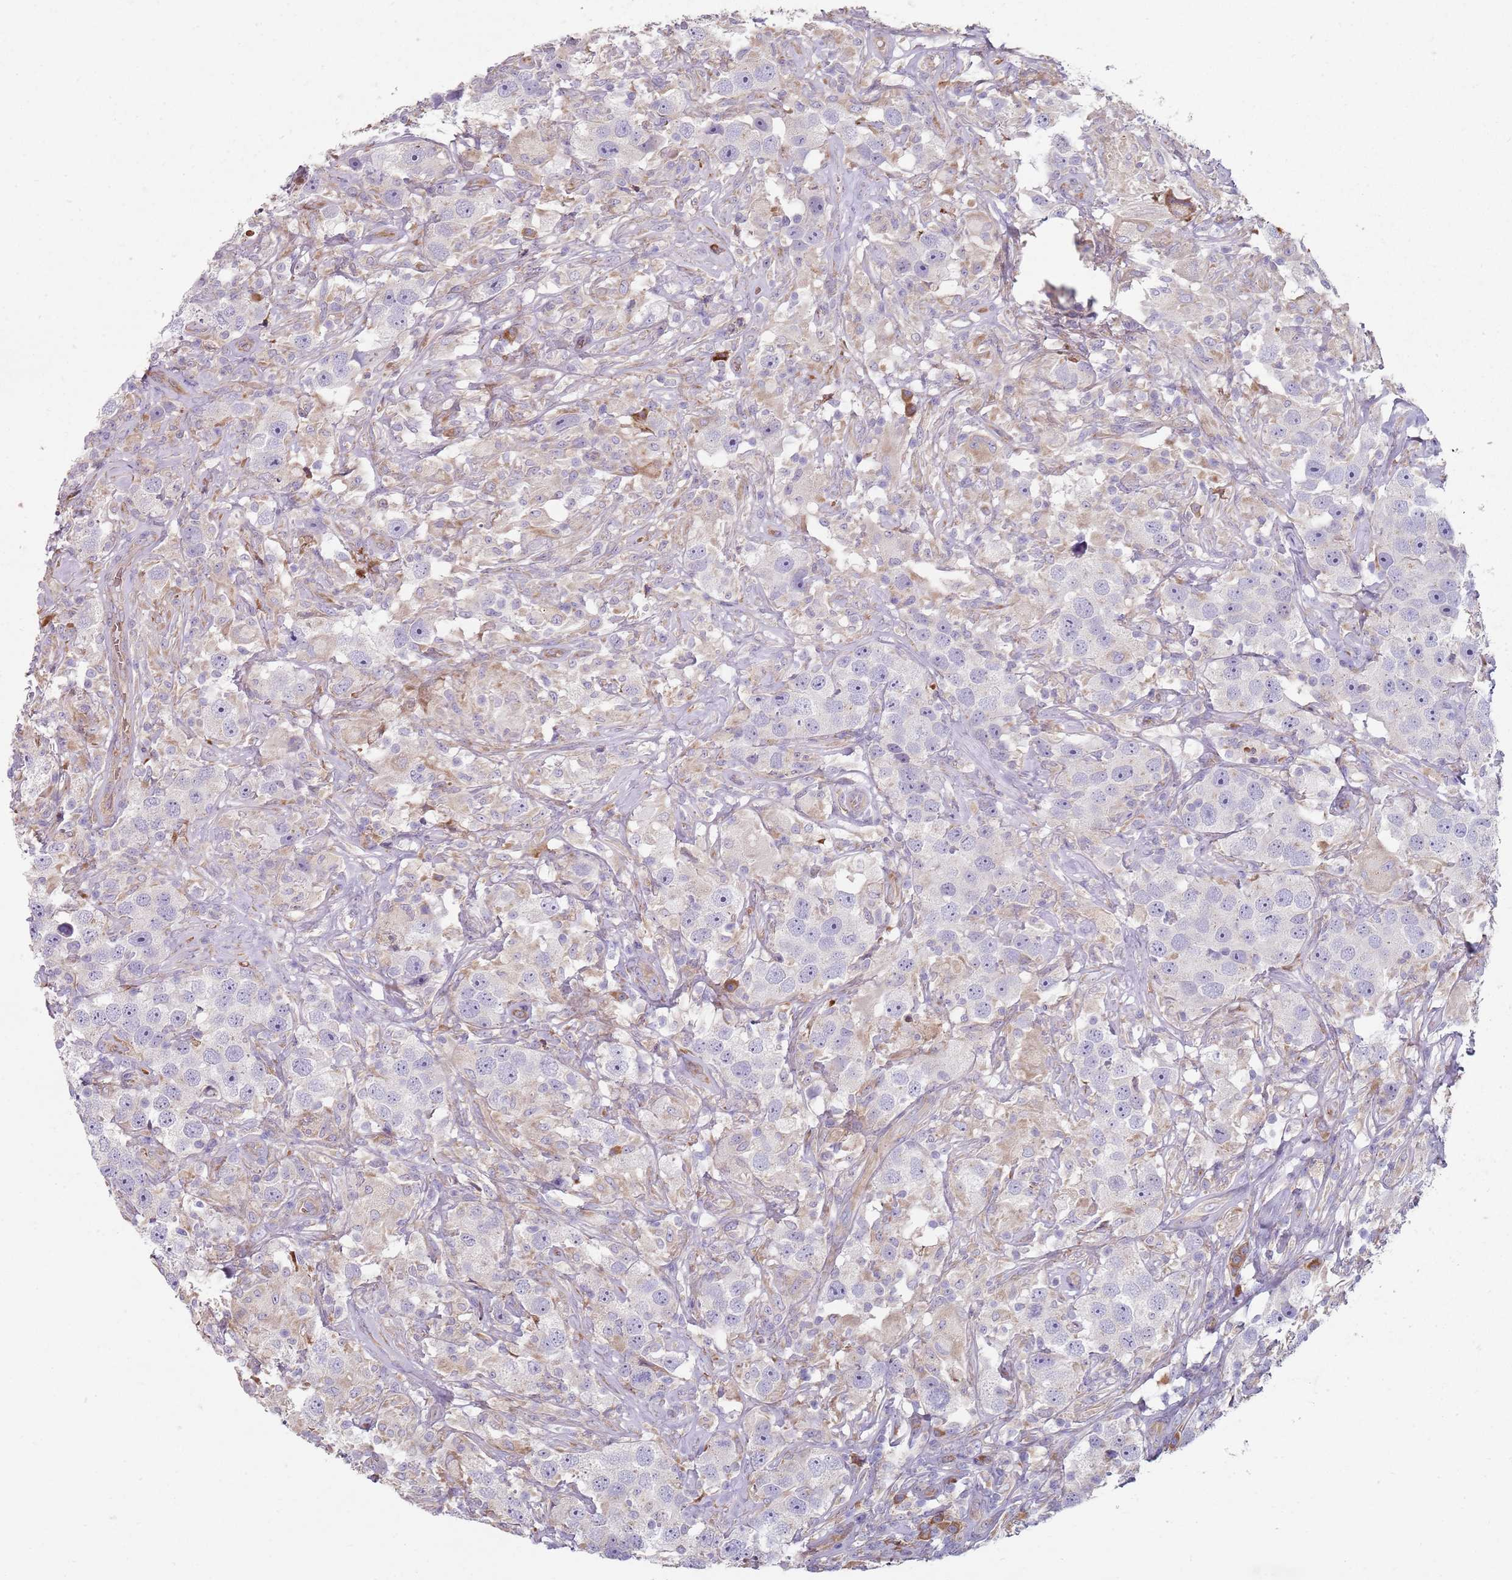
{"staining": {"intensity": "negative", "quantity": "none", "location": "none"}, "tissue": "testis cancer", "cell_type": "Tumor cells", "image_type": "cancer", "snomed": [{"axis": "morphology", "description": "Seminoma, NOS"}, {"axis": "topography", "description": "Testis"}], "caption": "An image of human testis seminoma is negative for staining in tumor cells. Brightfield microscopy of immunohistochemistry (IHC) stained with DAB (3,3'-diaminobenzidine) (brown) and hematoxylin (blue), captured at high magnification.", "gene": "SPATA2", "patient": {"sex": "male", "age": 49}}